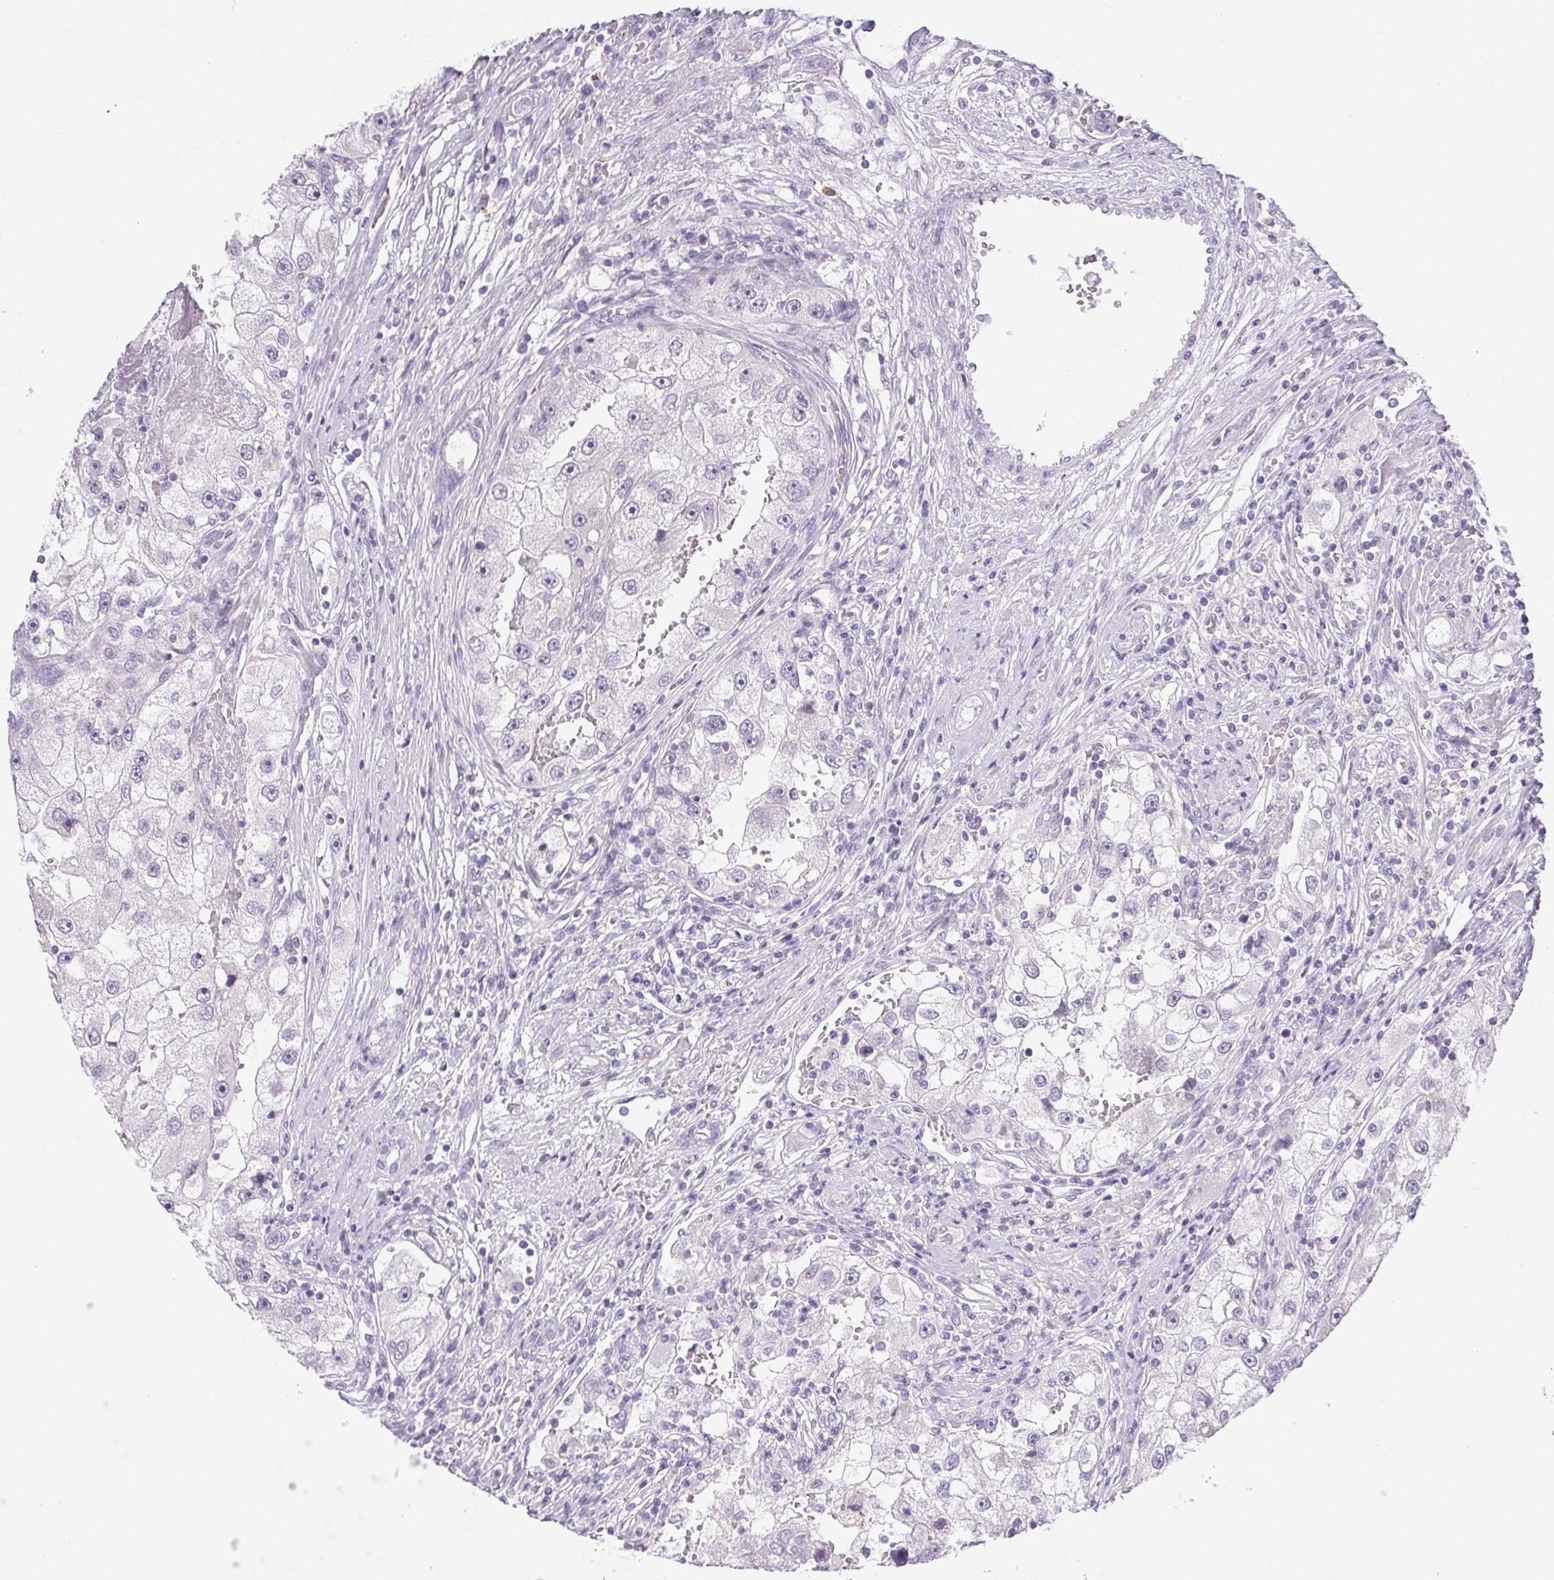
{"staining": {"intensity": "negative", "quantity": "none", "location": "none"}, "tissue": "renal cancer", "cell_type": "Tumor cells", "image_type": "cancer", "snomed": [{"axis": "morphology", "description": "Adenocarcinoma, NOS"}, {"axis": "topography", "description": "Kidney"}], "caption": "Renal adenocarcinoma stained for a protein using immunohistochemistry displays no staining tumor cells.", "gene": "PRL", "patient": {"sex": "male", "age": 63}}